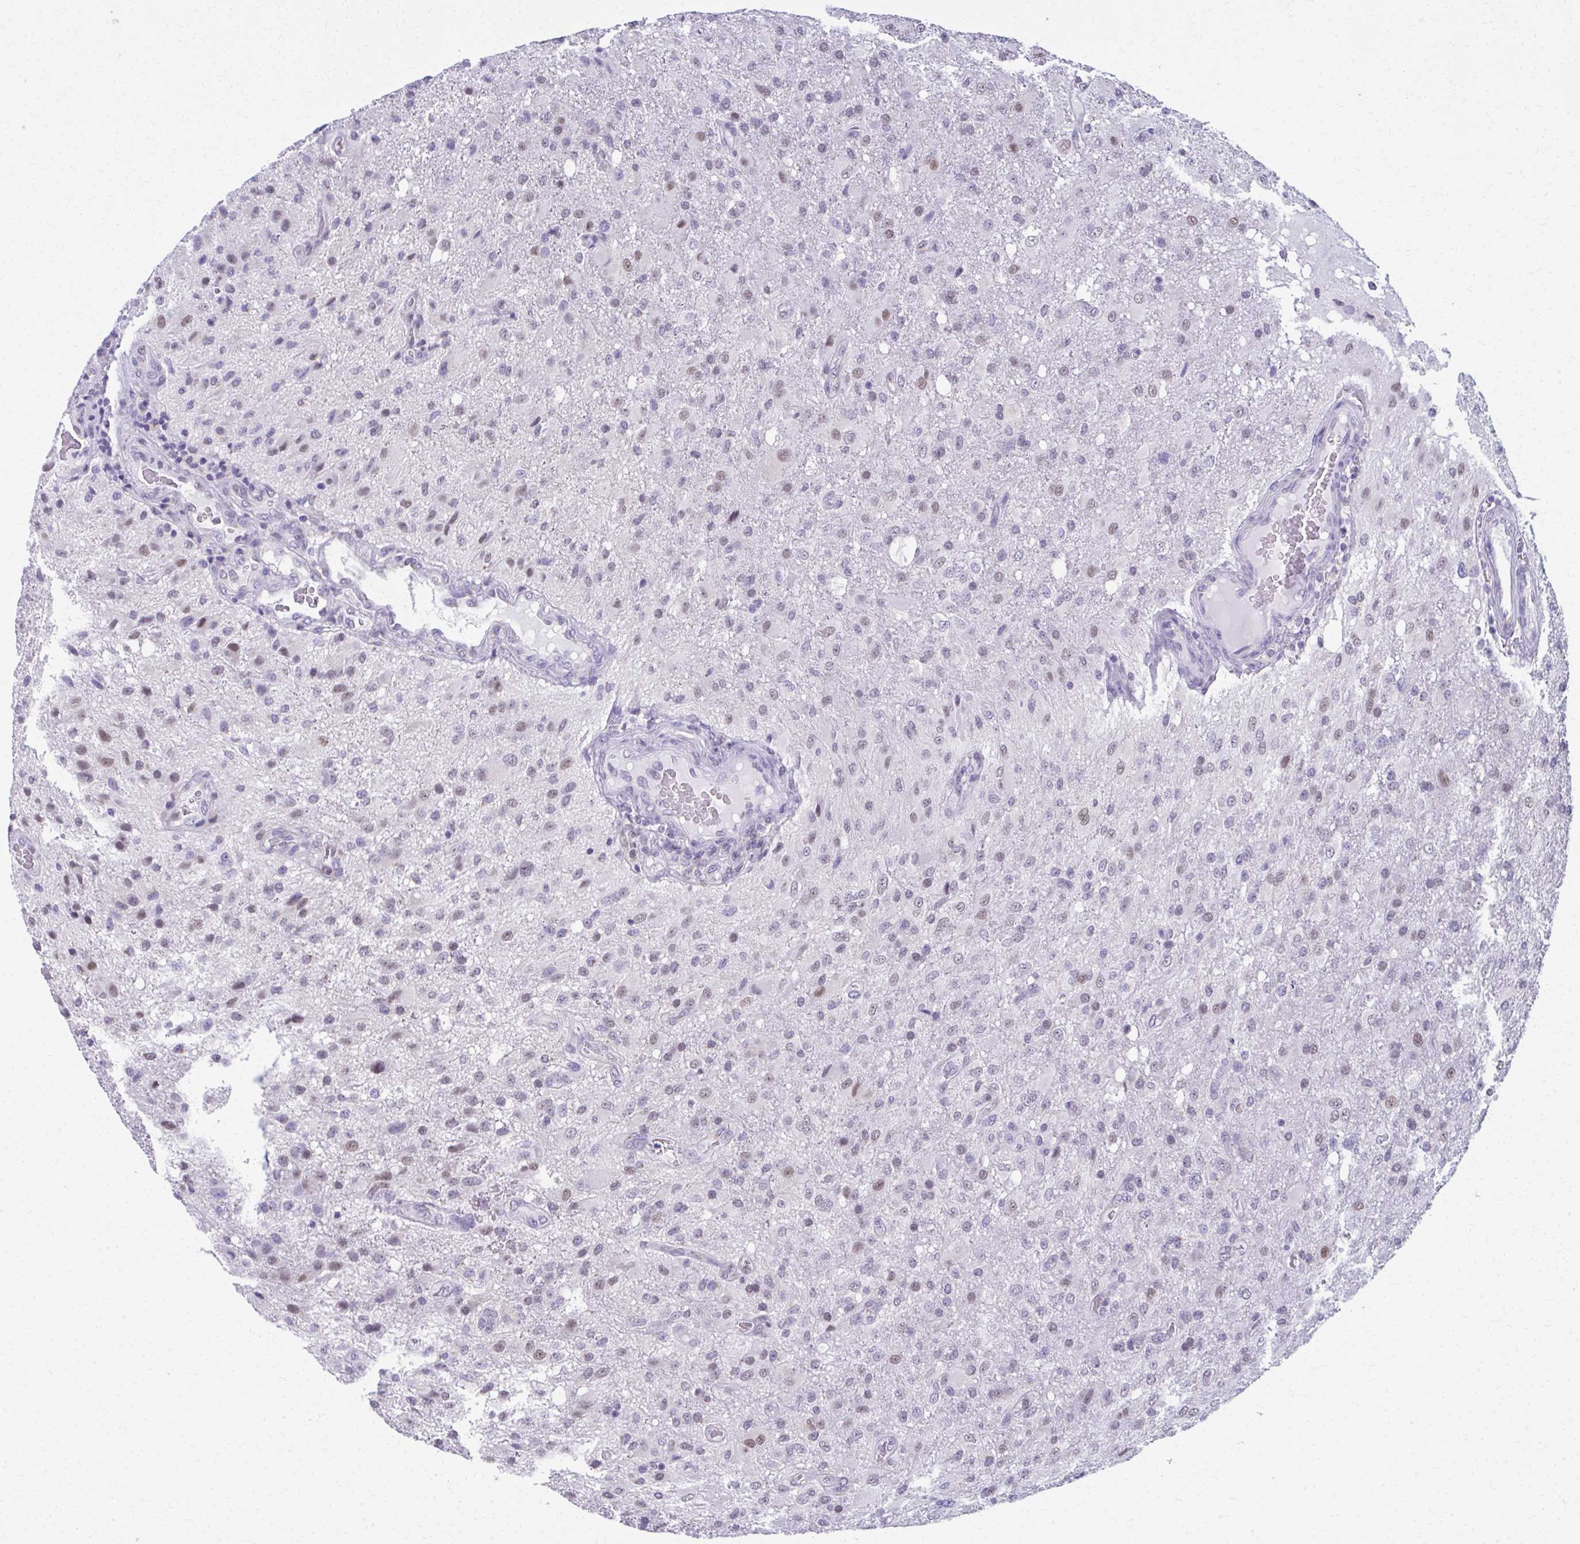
{"staining": {"intensity": "moderate", "quantity": "25%-75%", "location": "nuclear"}, "tissue": "glioma", "cell_type": "Tumor cells", "image_type": "cancer", "snomed": [{"axis": "morphology", "description": "Glioma, malignant, High grade"}, {"axis": "topography", "description": "Brain"}], "caption": "This micrograph reveals IHC staining of glioma, with medium moderate nuclear expression in about 25%-75% of tumor cells.", "gene": "SCLY", "patient": {"sex": "male", "age": 53}}